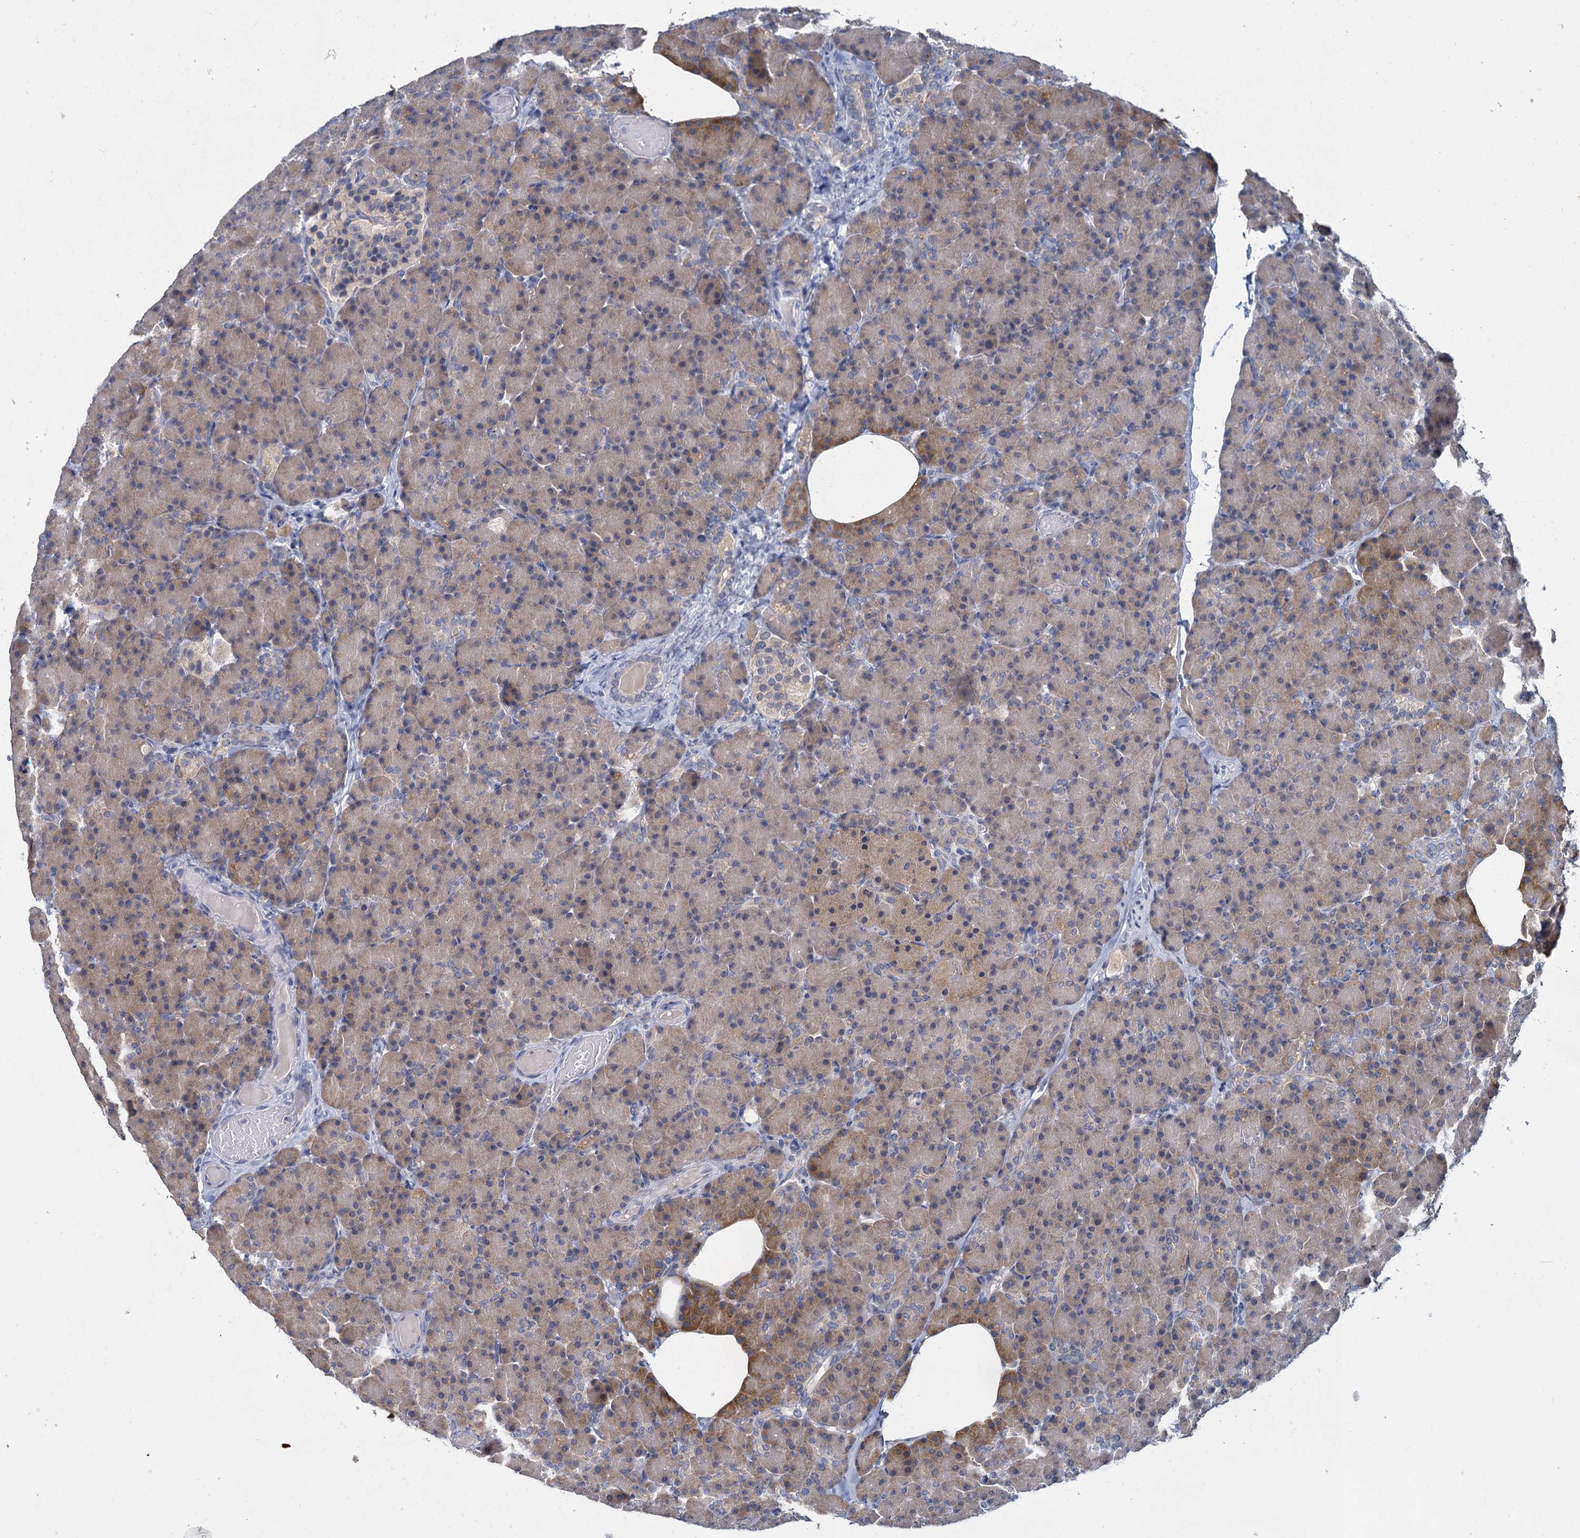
{"staining": {"intensity": "moderate", "quantity": "<25%", "location": "cytoplasmic/membranous"}, "tissue": "pancreas", "cell_type": "Exocrine glandular cells", "image_type": "normal", "snomed": [{"axis": "morphology", "description": "Normal tissue, NOS"}, {"axis": "topography", "description": "Pancreas"}], "caption": "IHC micrograph of normal human pancreas stained for a protein (brown), which displays low levels of moderate cytoplasmic/membranous positivity in about <25% of exocrine glandular cells.", "gene": "ANKRD42", "patient": {"sex": "female", "age": 43}}